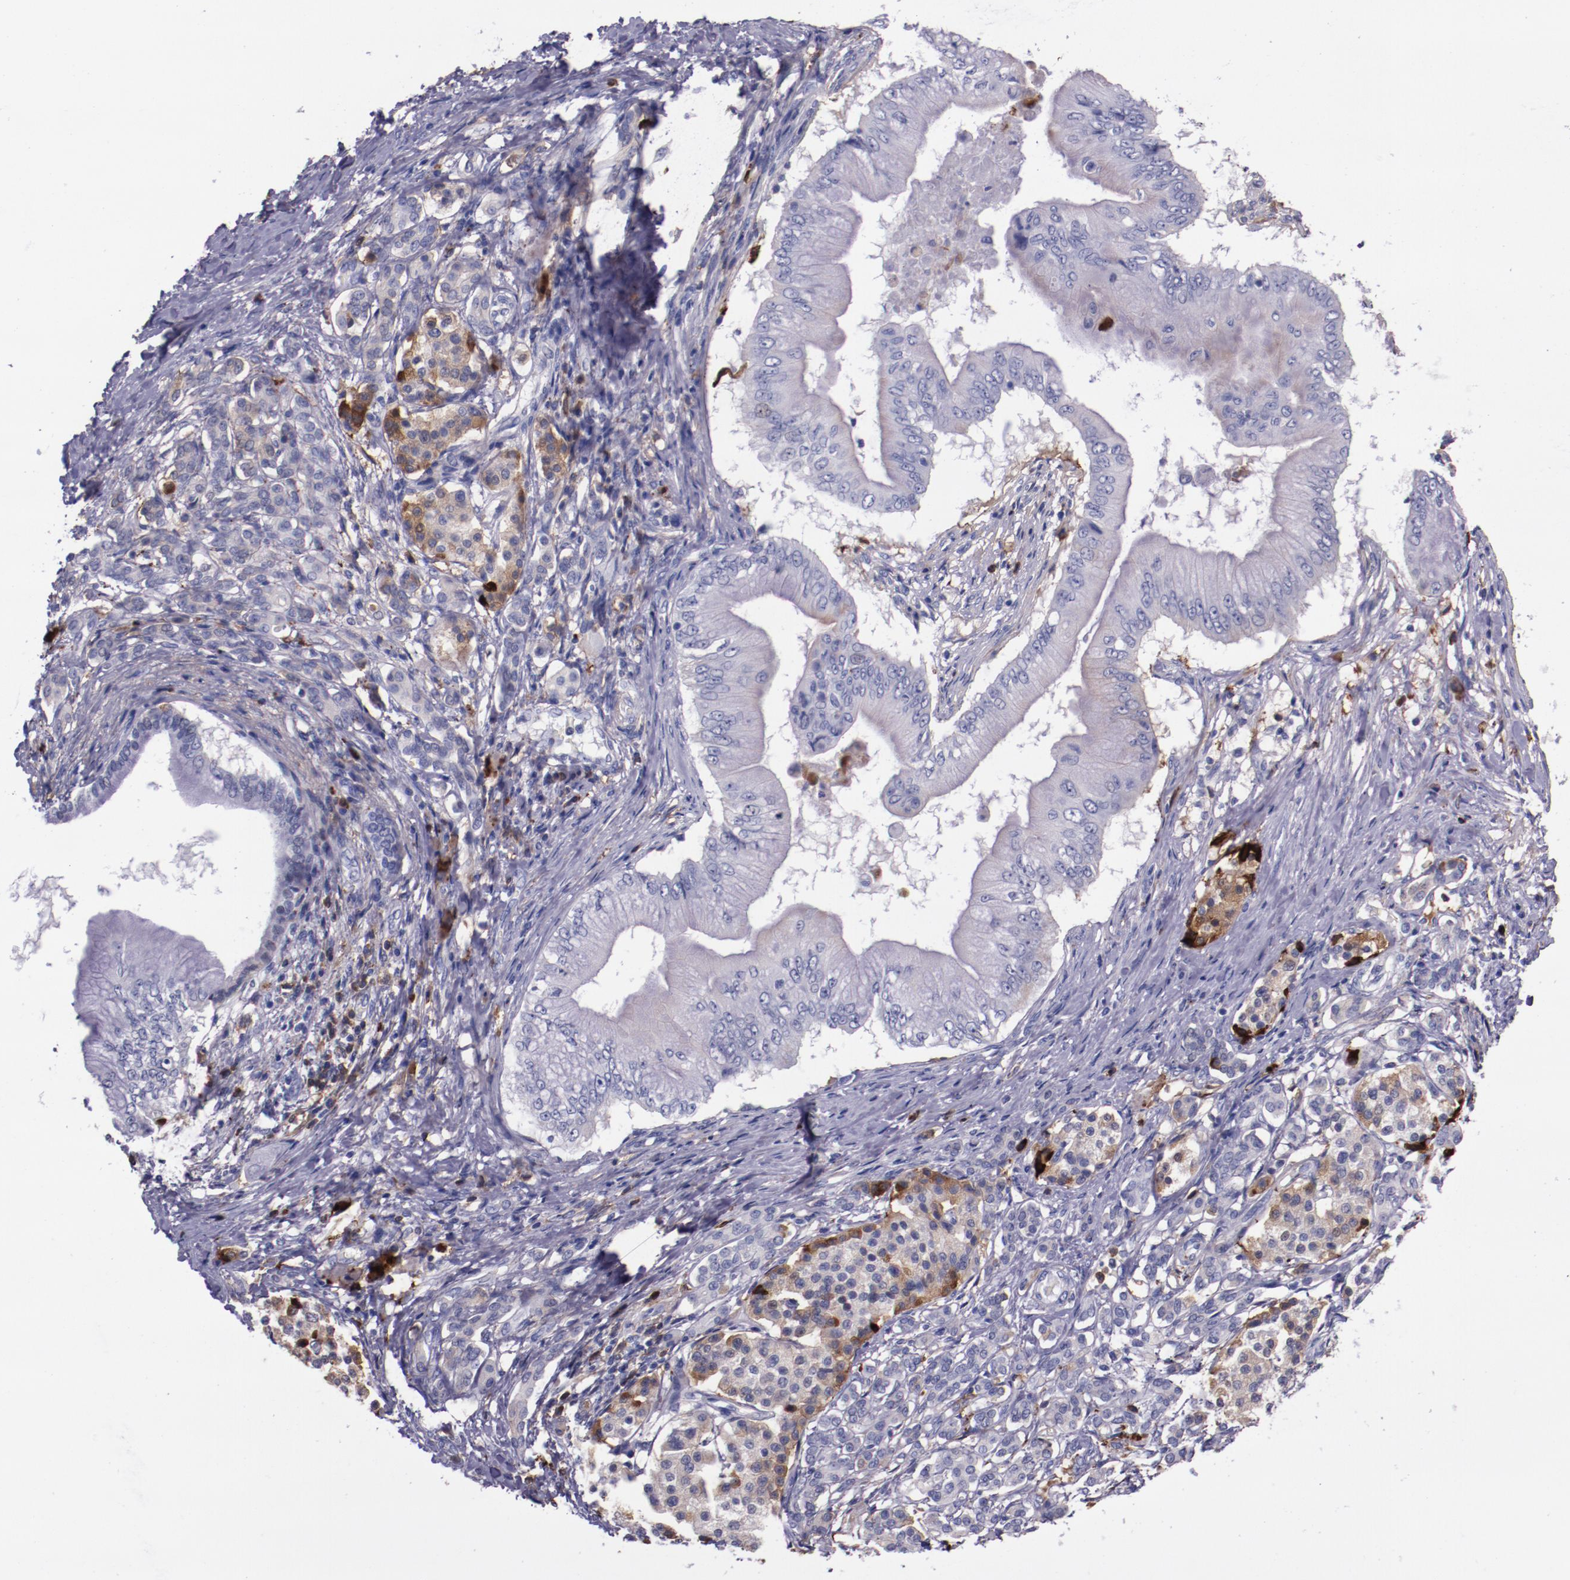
{"staining": {"intensity": "weak", "quantity": "<25%", "location": "cytoplasmic/membranous"}, "tissue": "pancreatic cancer", "cell_type": "Tumor cells", "image_type": "cancer", "snomed": [{"axis": "morphology", "description": "Adenocarcinoma, NOS"}, {"axis": "topography", "description": "Pancreas"}], "caption": "Tumor cells are negative for brown protein staining in pancreatic adenocarcinoma.", "gene": "APOH", "patient": {"sex": "male", "age": 62}}